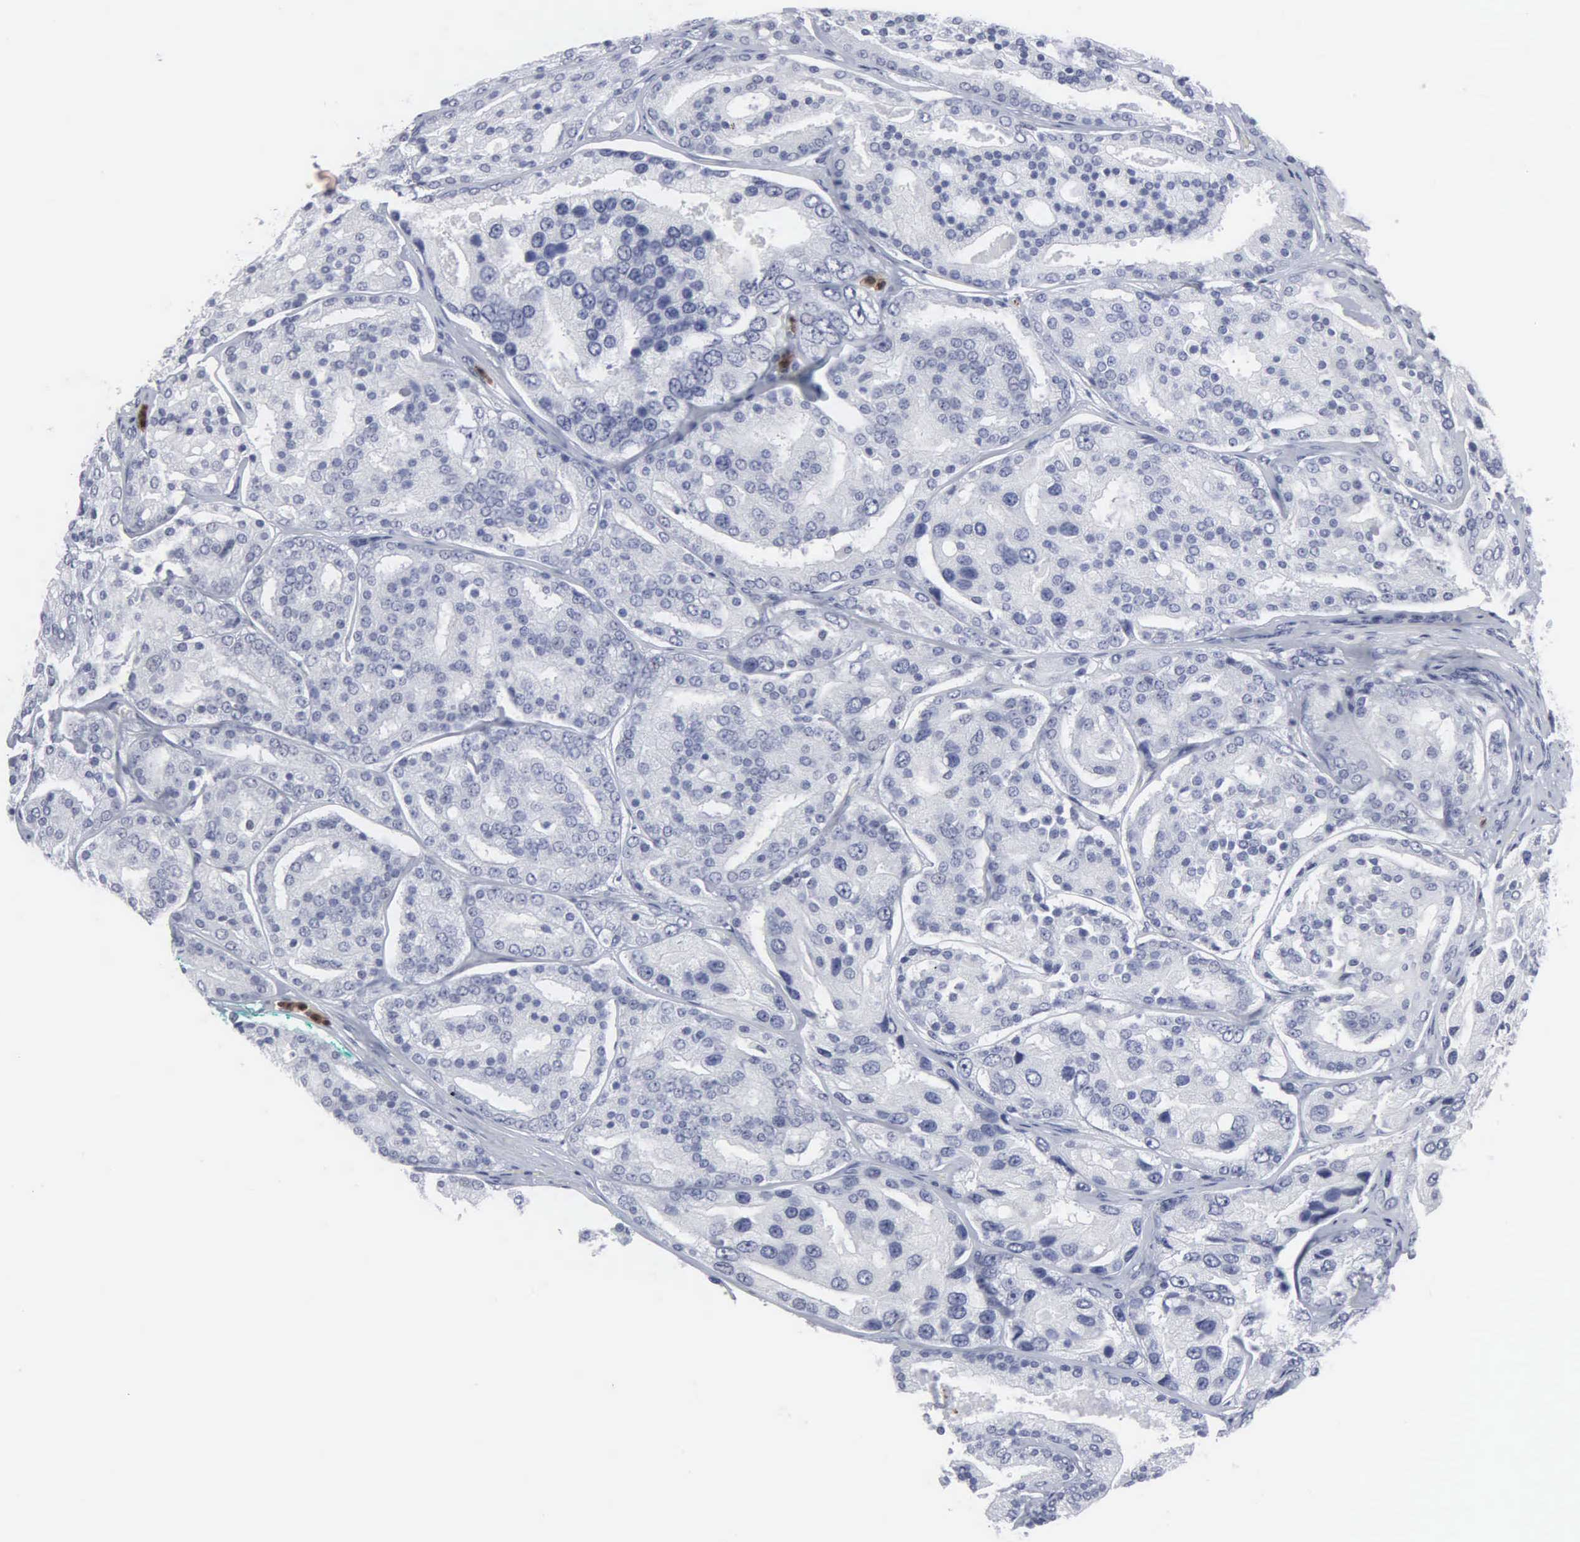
{"staining": {"intensity": "negative", "quantity": "none", "location": "none"}, "tissue": "prostate cancer", "cell_type": "Tumor cells", "image_type": "cancer", "snomed": [{"axis": "morphology", "description": "Adenocarcinoma, High grade"}, {"axis": "topography", "description": "Prostate"}], "caption": "High power microscopy histopathology image of an immunohistochemistry photomicrograph of prostate cancer (high-grade adenocarcinoma), revealing no significant expression in tumor cells.", "gene": "SPIN3", "patient": {"sex": "male", "age": 64}}